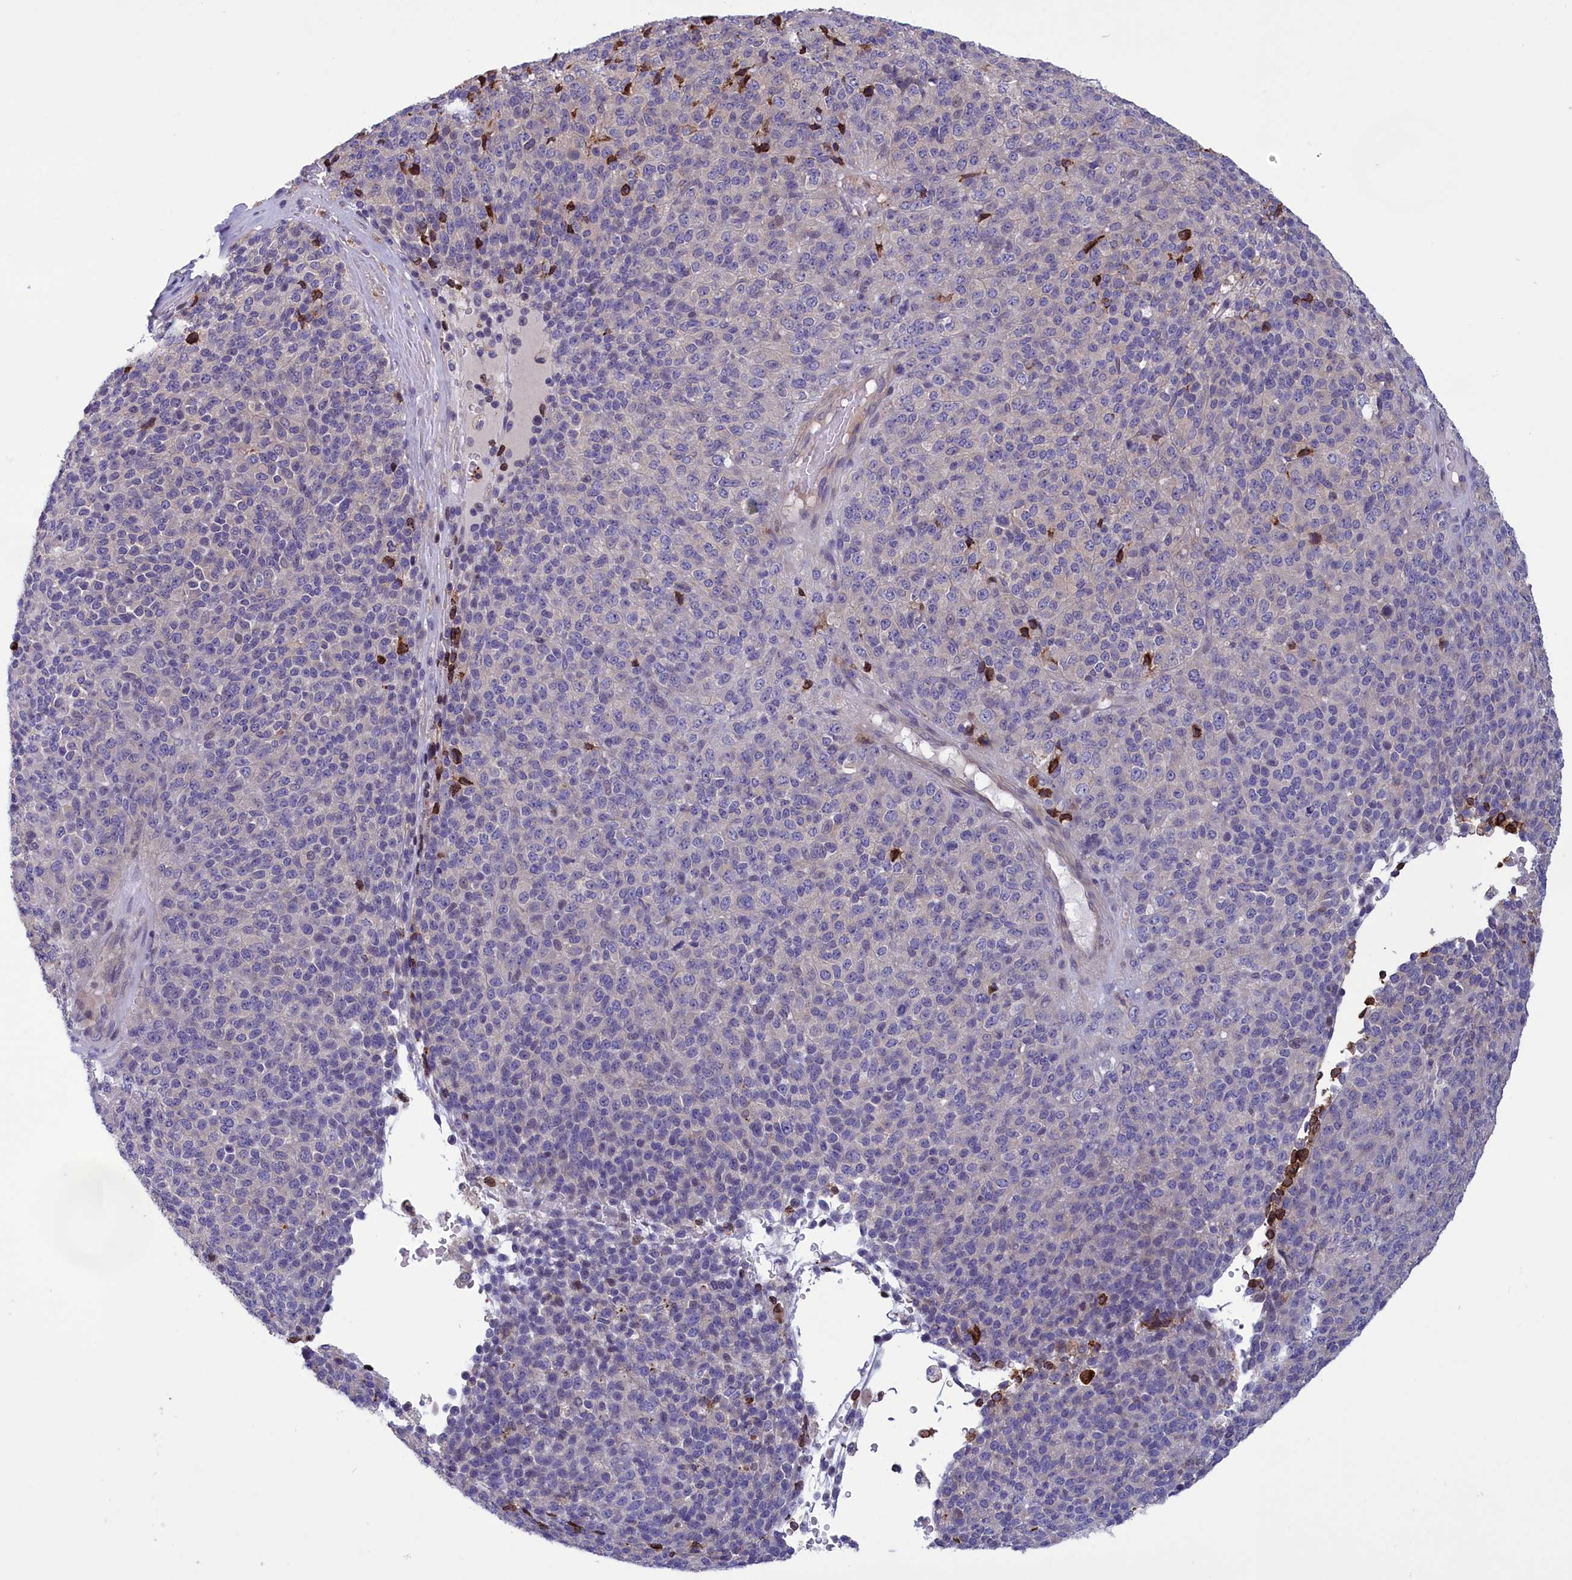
{"staining": {"intensity": "negative", "quantity": "none", "location": "none"}, "tissue": "melanoma", "cell_type": "Tumor cells", "image_type": "cancer", "snomed": [{"axis": "morphology", "description": "Malignant melanoma, Metastatic site"}, {"axis": "topography", "description": "Brain"}], "caption": "Immunohistochemistry histopathology image of human melanoma stained for a protein (brown), which reveals no expression in tumor cells.", "gene": "CORO2A", "patient": {"sex": "female", "age": 56}}